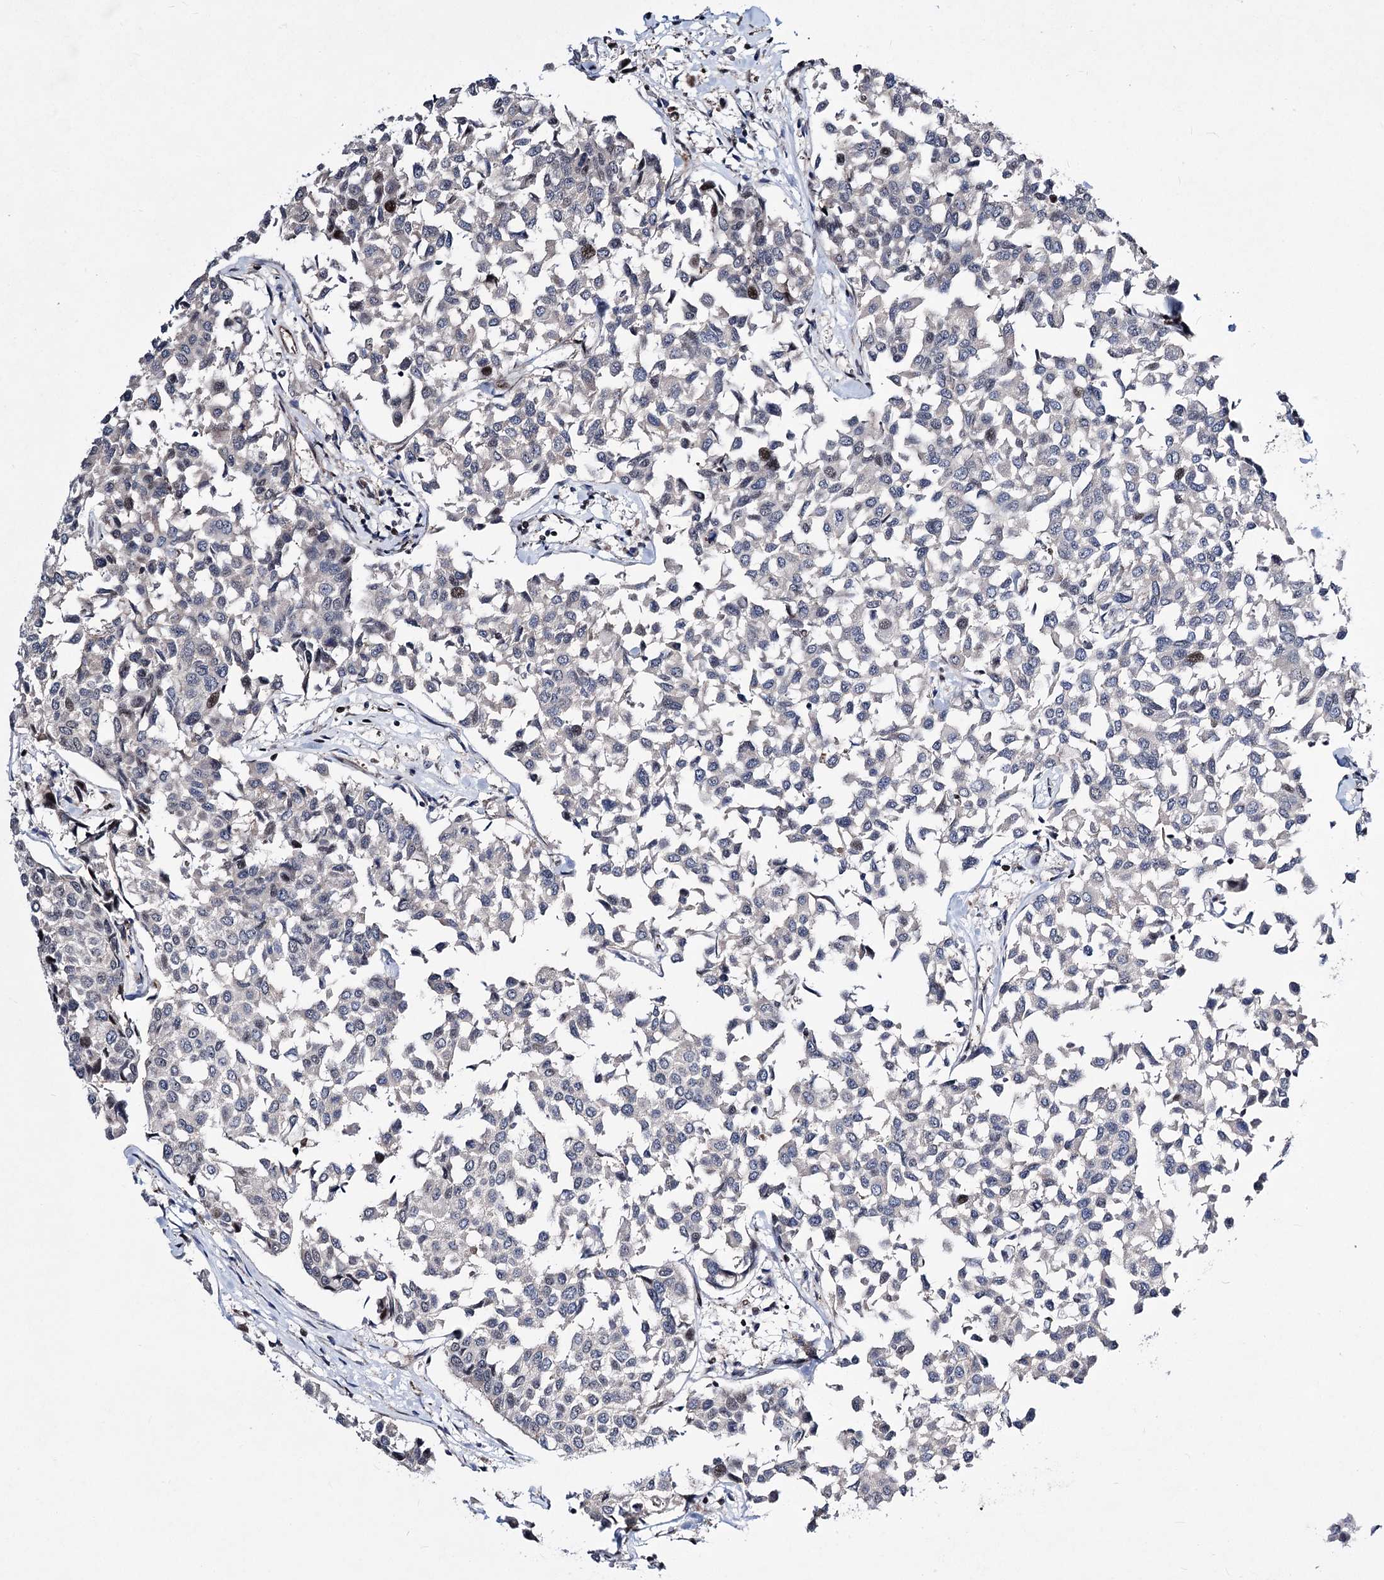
{"staining": {"intensity": "negative", "quantity": "none", "location": "none"}, "tissue": "breast cancer", "cell_type": "Tumor cells", "image_type": "cancer", "snomed": [{"axis": "morphology", "description": "Duct carcinoma"}, {"axis": "topography", "description": "Breast"}], "caption": "A histopathology image of breast cancer stained for a protein exhibits no brown staining in tumor cells.", "gene": "CHMP7", "patient": {"sex": "female", "age": 55}}